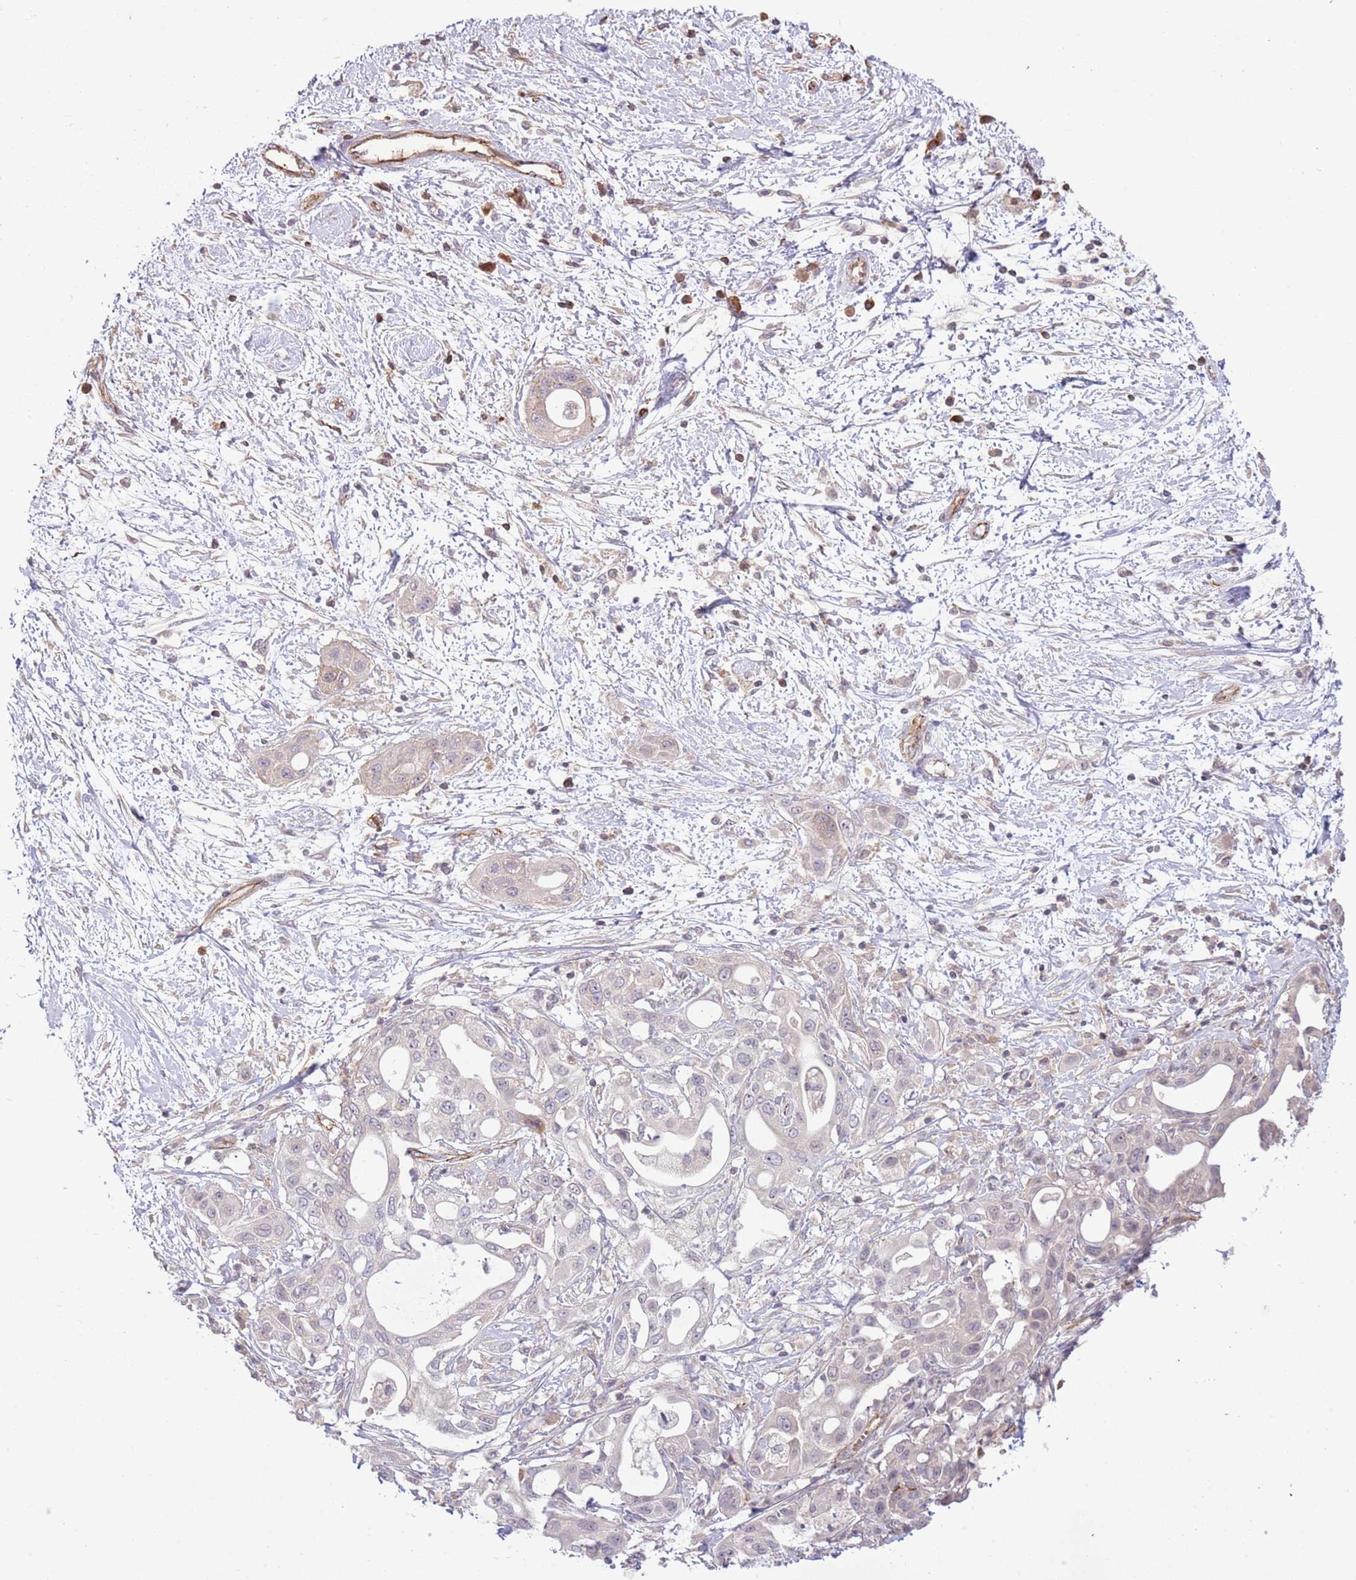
{"staining": {"intensity": "negative", "quantity": "none", "location": "none"}, "tissue": "pancreatic cancer", "cell_type": "Tumor cells", "image_type": "cancer", "snomed": [{"axis": "morphology", "description": "Adenocarcinoma, NOS"}, {"axis": "topography", "description": "Pancreas"}], "caption": "There is no significant expression in tumor cells of adenocarcinoma (pancreatic).", "gene": "DPP10", "patient": {"sex": "male", "age": 68}}